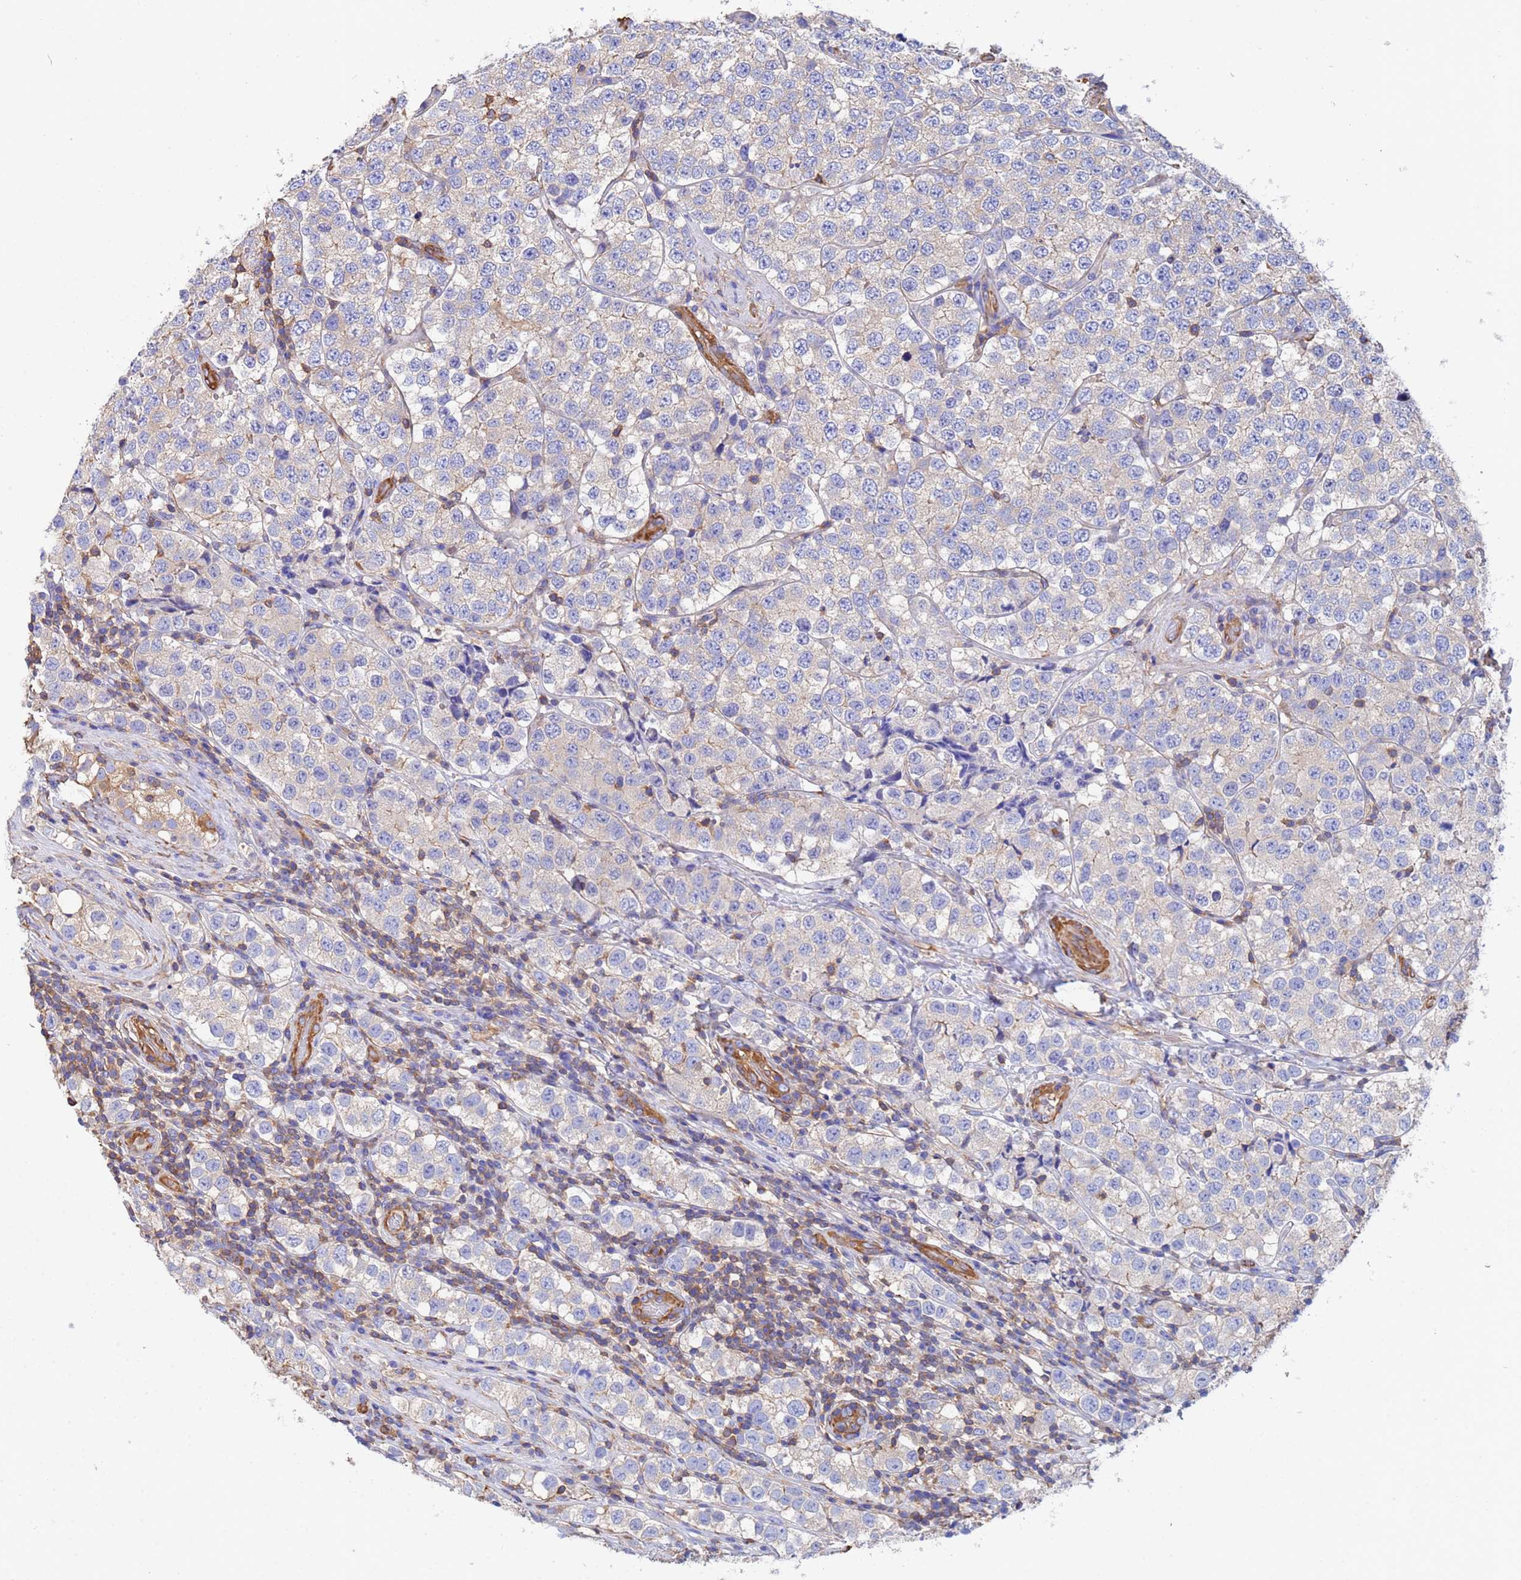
{"staining": {"intensity": "negative", "quantity": "none", "location": "none"}, "tissue": "testis cancer", "cell_type": "Tumor cells", "image_type": "cancer", "snomed": [{"axis": "morphology", "description": "Seminoma, NOS"}, {"axis": "topography", "description": "Testis"}], "caption": "Histopathology image shows no protein positivity in tumor cells of seminoma (testis) tissue.", "gene": "MYL12A", "patient": {"sex": "male", "age": 34}}